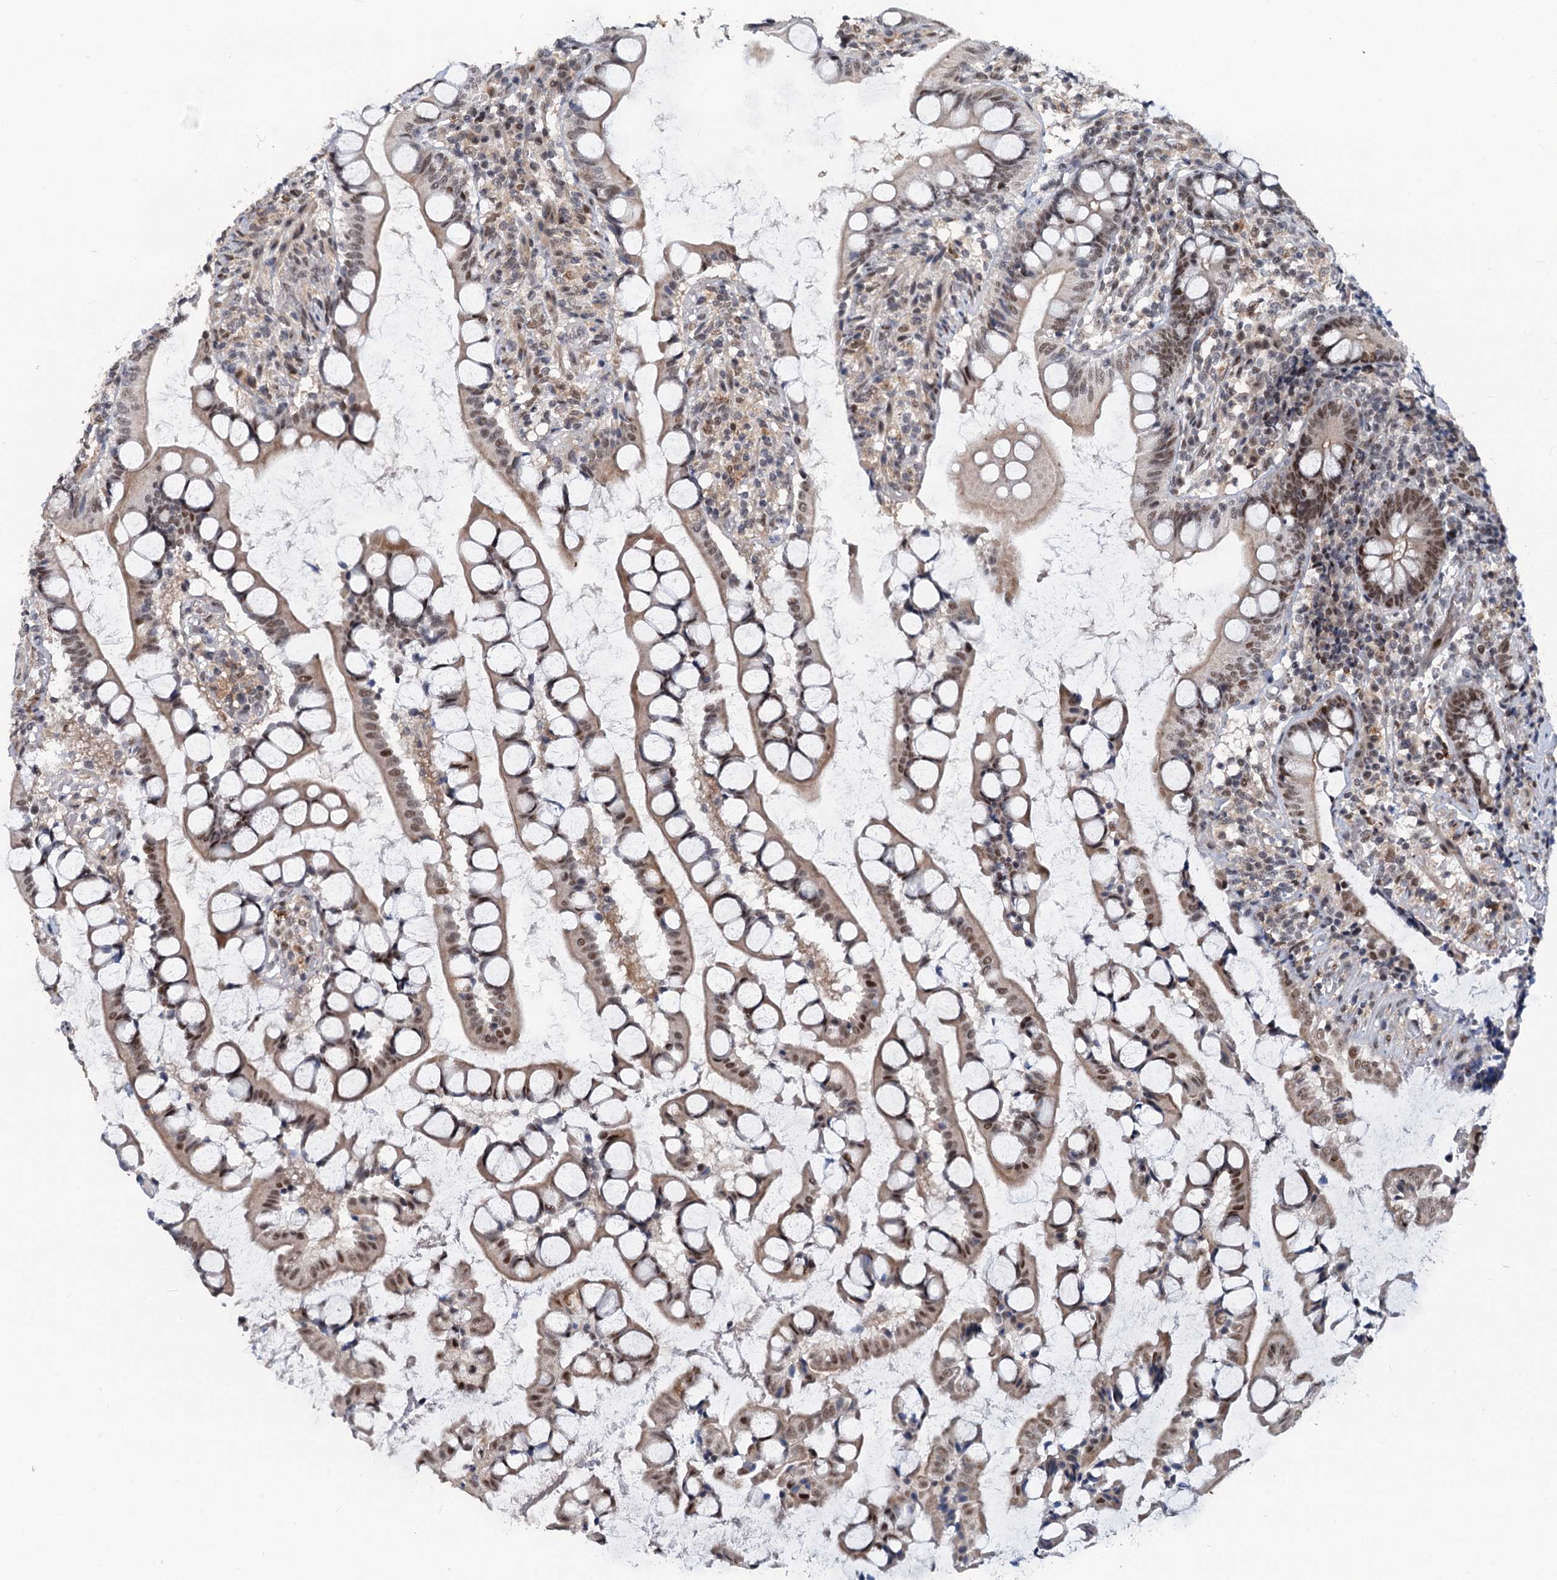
{"staining": {"intensity": "moderate", "quantity": ">75%", "location": "cytoplasmic/membranous,nuclear"}, "tissue": "small intestine", "cell_type": "Glandular cells", "image_type": "normal", "snomed": [{"axis": "morphology", "description": "Normal tissue, NOS"}, {"axis": "topography", "description": "Small intestine"}], "caption": "This micrograph demonstrates IHC staining of normal small intestine, with medium moderate cytoplasmic/membranous,nuclear positivity in about >75% of glandular cells.", "gene": "PHF8", "patient": {"sex": "male", "age": 52}}